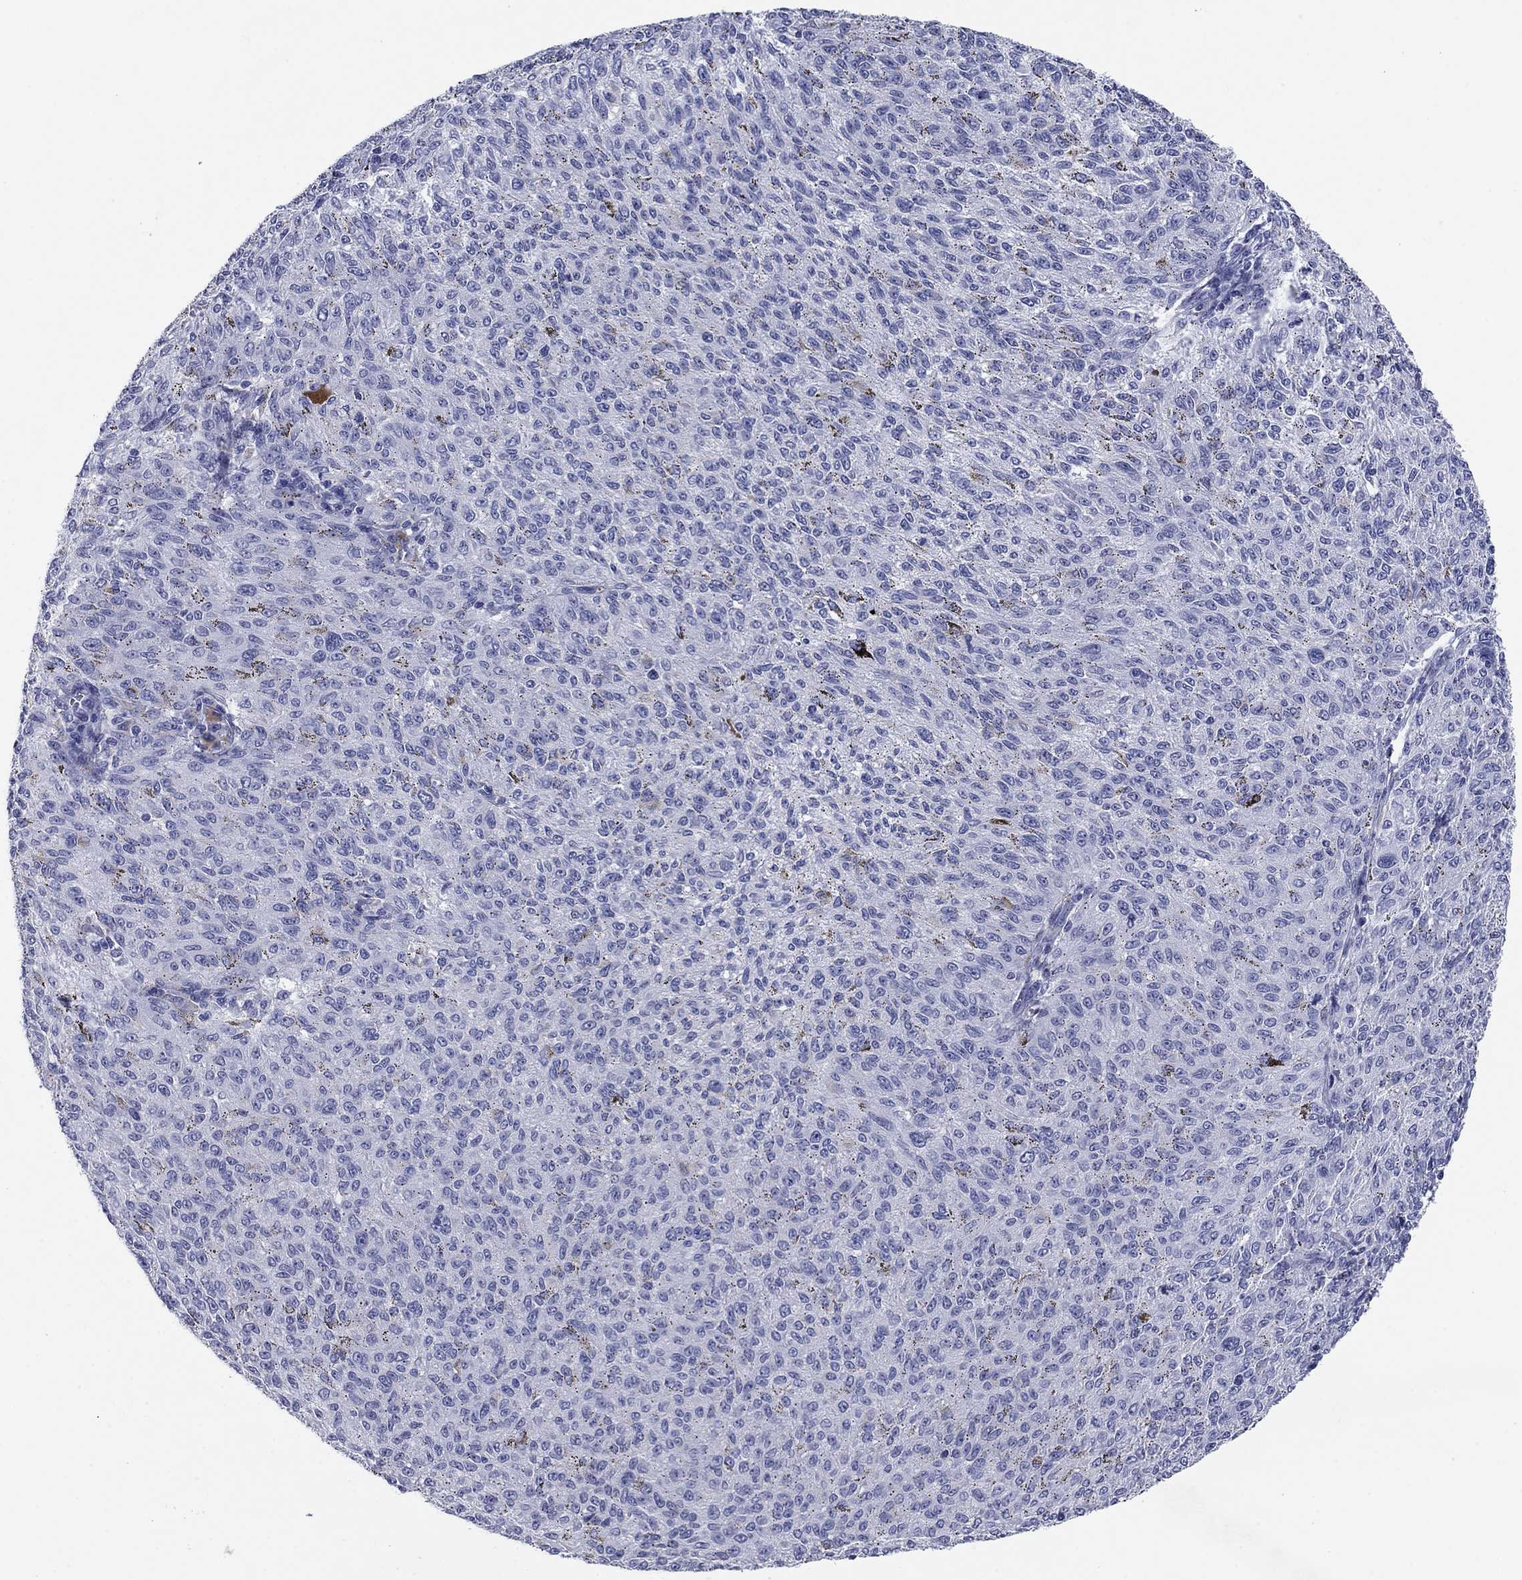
{"staining": {"intensity": "negative", "quantity": "none", "location": "none"}, "tissue": "melanoma", "cell_type": "Tumor cells", "image_type": "cancer", "snomed": [{"axis": "morphology", "description": "Malignant melanoma, NOS"}, {"axis": "topography", "description": "Skin"}], "caption": "Protein analysis of melanoma demonstrates no significant positivity in tumor cells.", "gene": "KCNH1", "patient": {"sex": "female", "age": 72}}